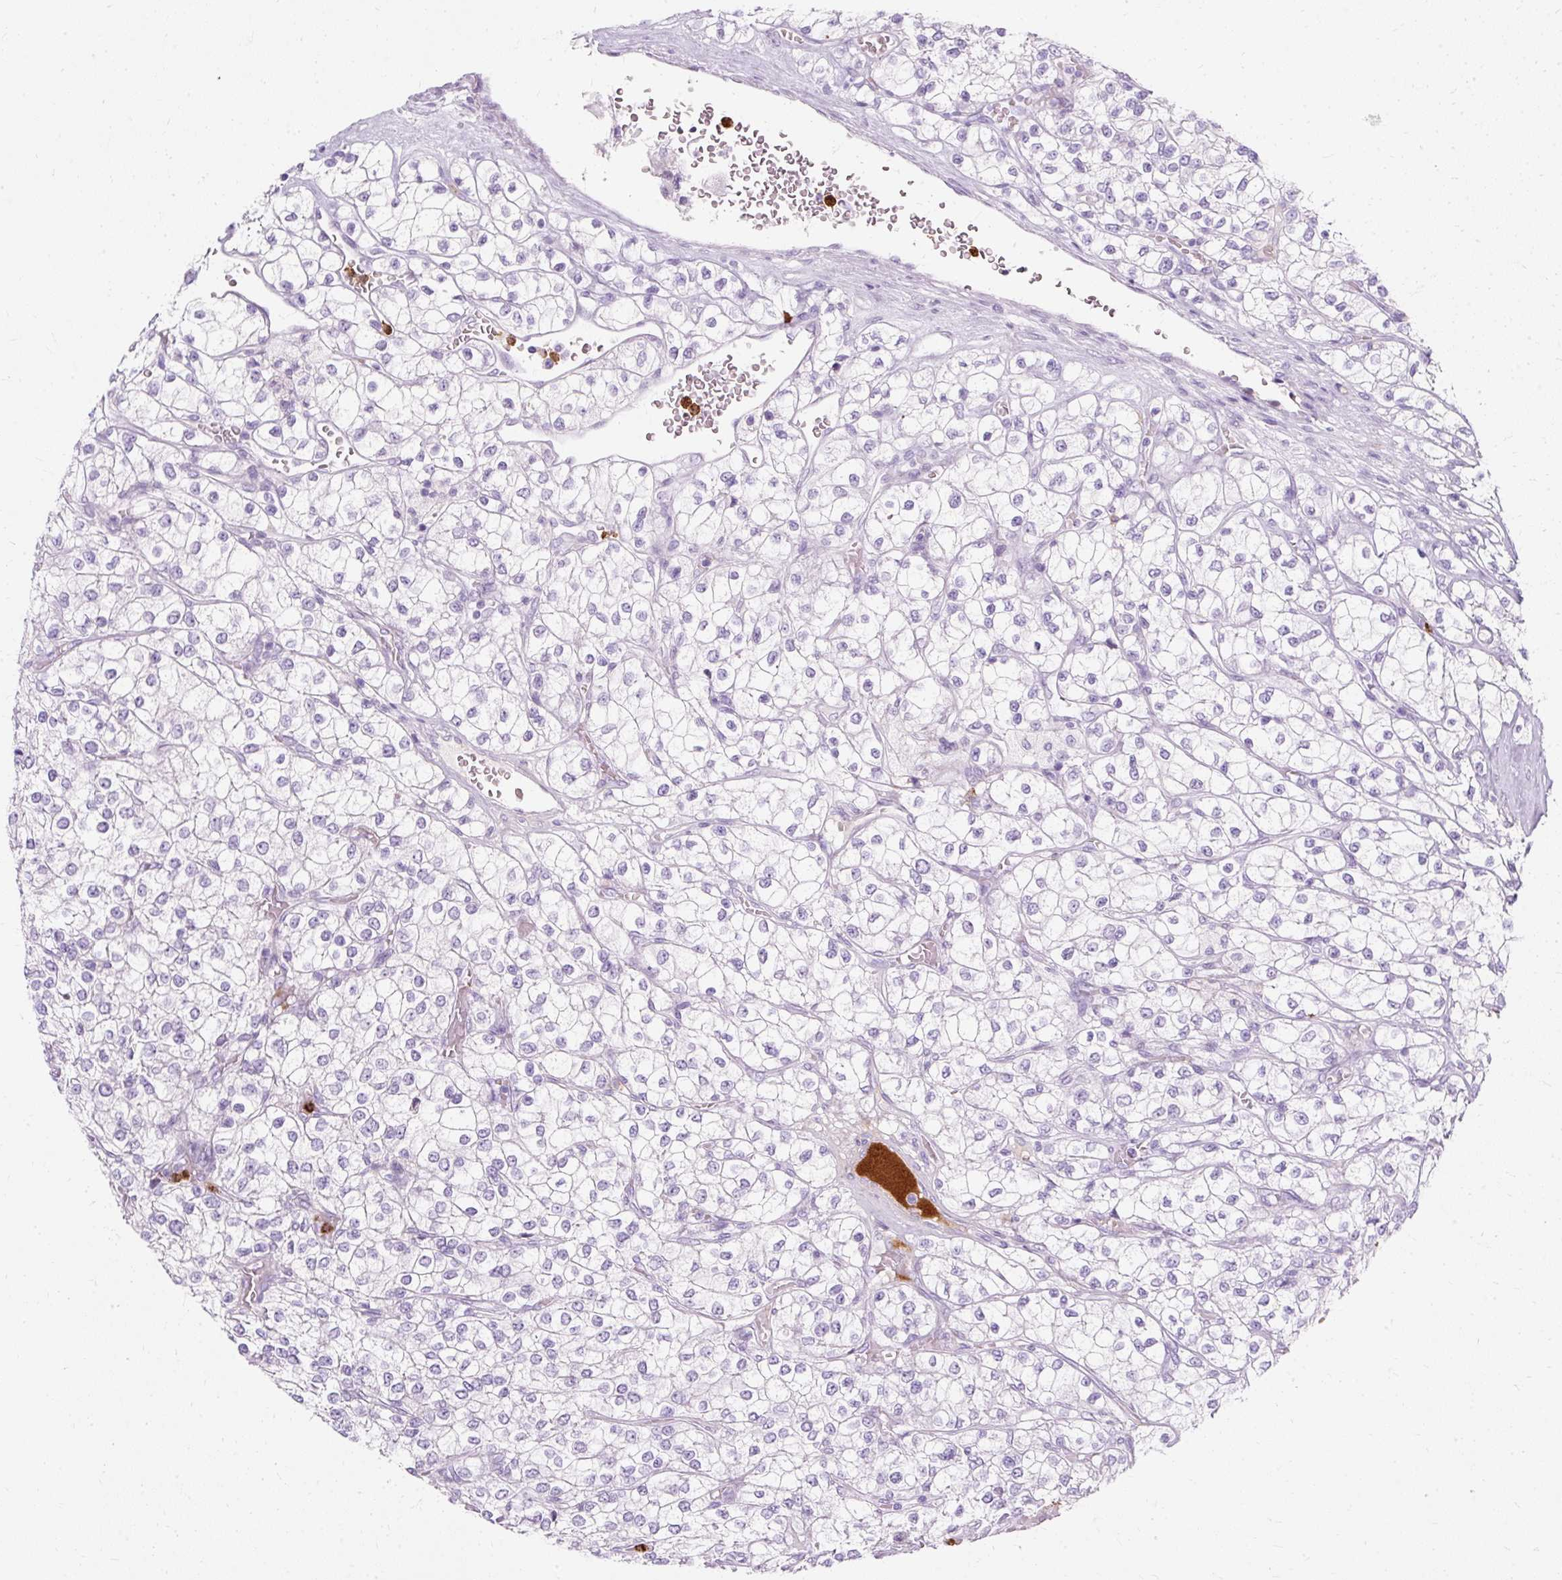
{"staining": {"intensity": "negative", "quantity": "none", "location": "none"}, "tissue": "renal cancer", "cell_type": "Tumor cells", "image_type": "cancer", "snomed": [{"axis": "morphology", "description": "Adenocarcinoma, NOS"}, {"axis": "topography", "description": "Kidney"}], "caption": "A micrograph of adenocarcinoma (renal) stained for a protein exhibits no brown staining in tumor cells.", "gene": "DEFA1", "patient": {"sex": "male", "age": 80}}